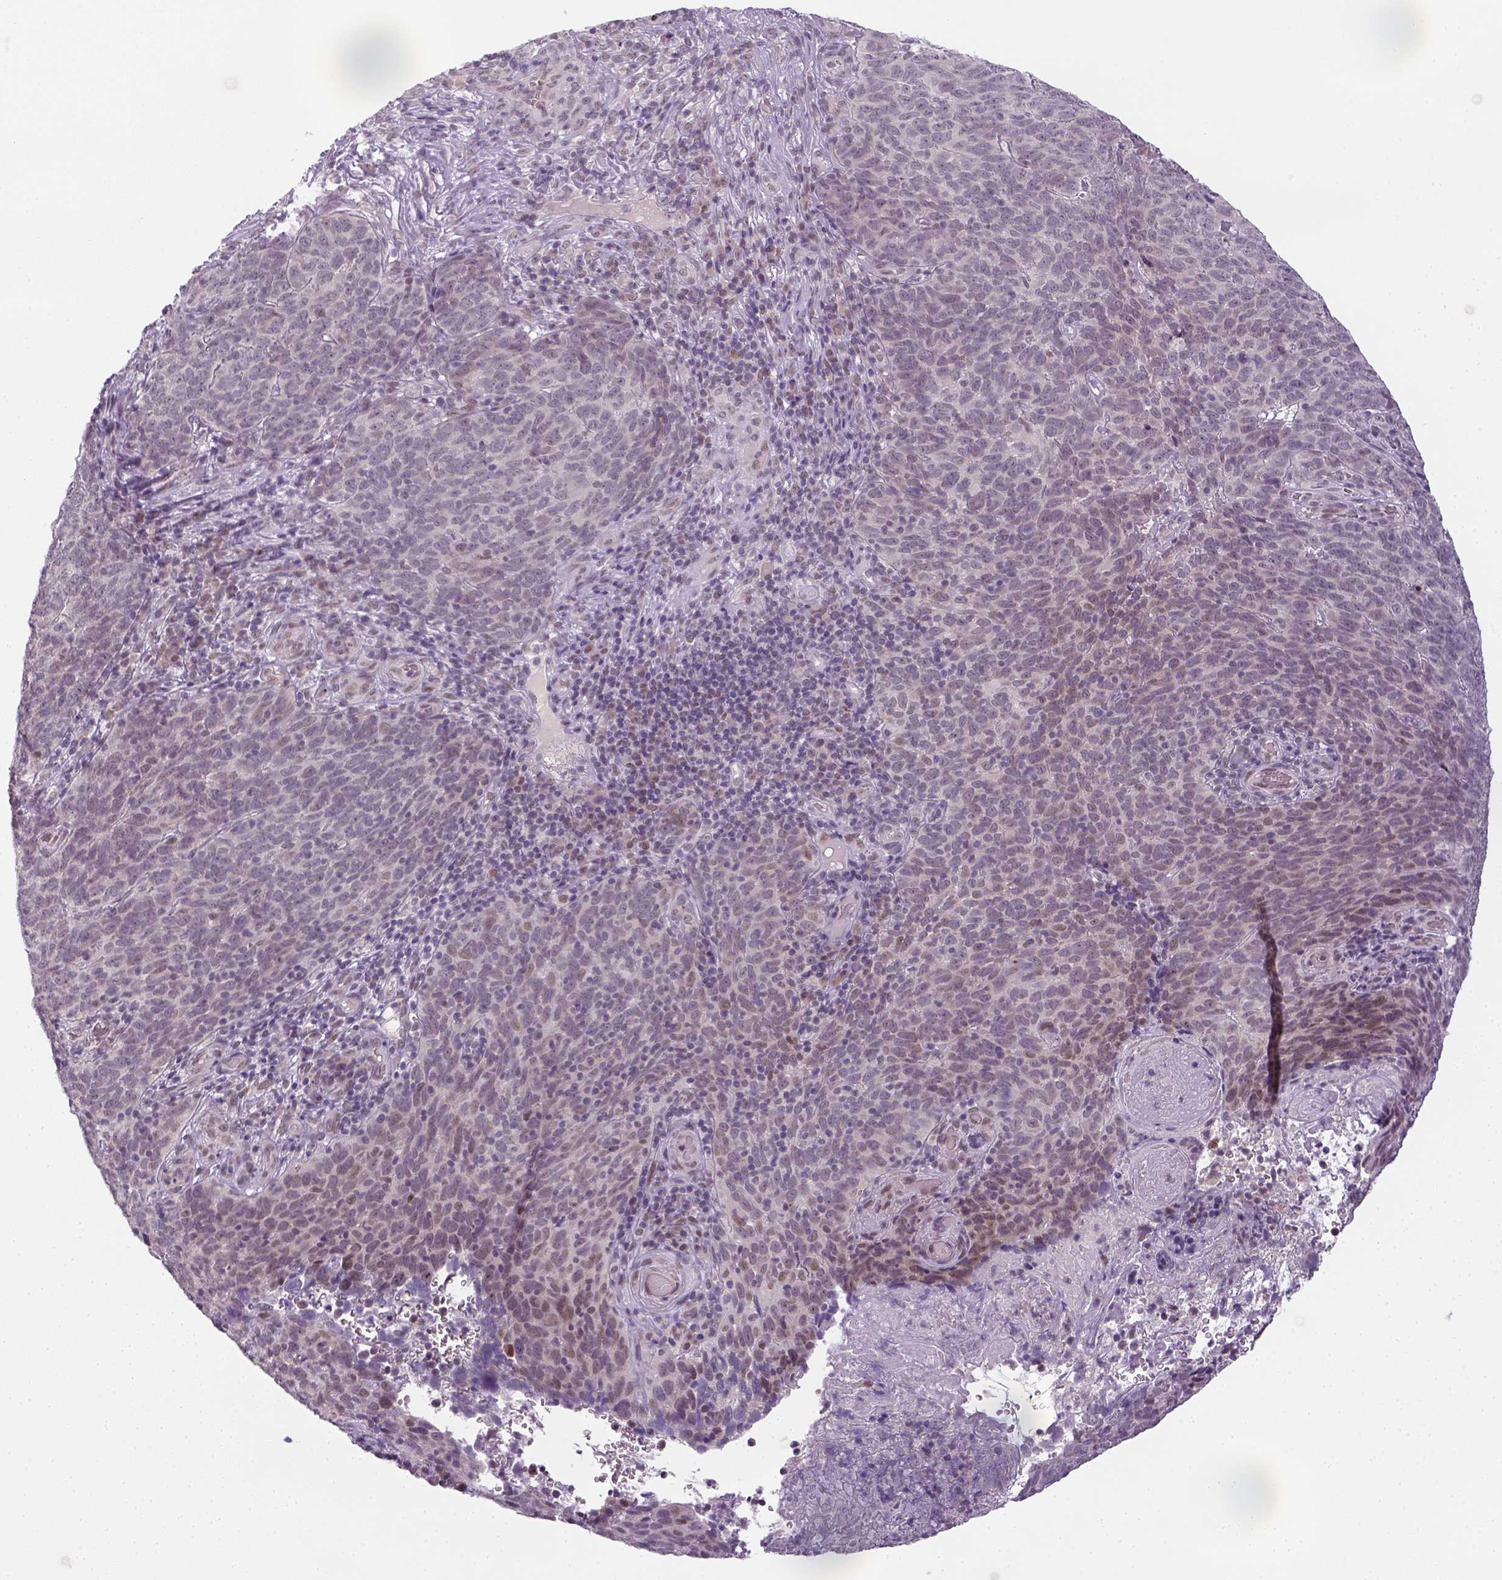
{"staining": {"intensity": "weak", "quantity": "<25%", "location": "nuclear"}, "tissue": "skin cancer", "cell_type": "Tumor cells", "image_type": "cancer", "snomed": [{"axis": "morphology", "description": "Squamous cell carcinoma, NOS"}, {"axis": "topography", "description": "Skin"}, {"axis": "topography", "description": "Anal"}], "caption": "The photomicrograph shows no staining of tumor cells in skin cancer (squamous cell carcinoma). Nuclei are stained in blue.", "gene": "MAGEB3", "patient": {"sex": "female", "age": 51}}